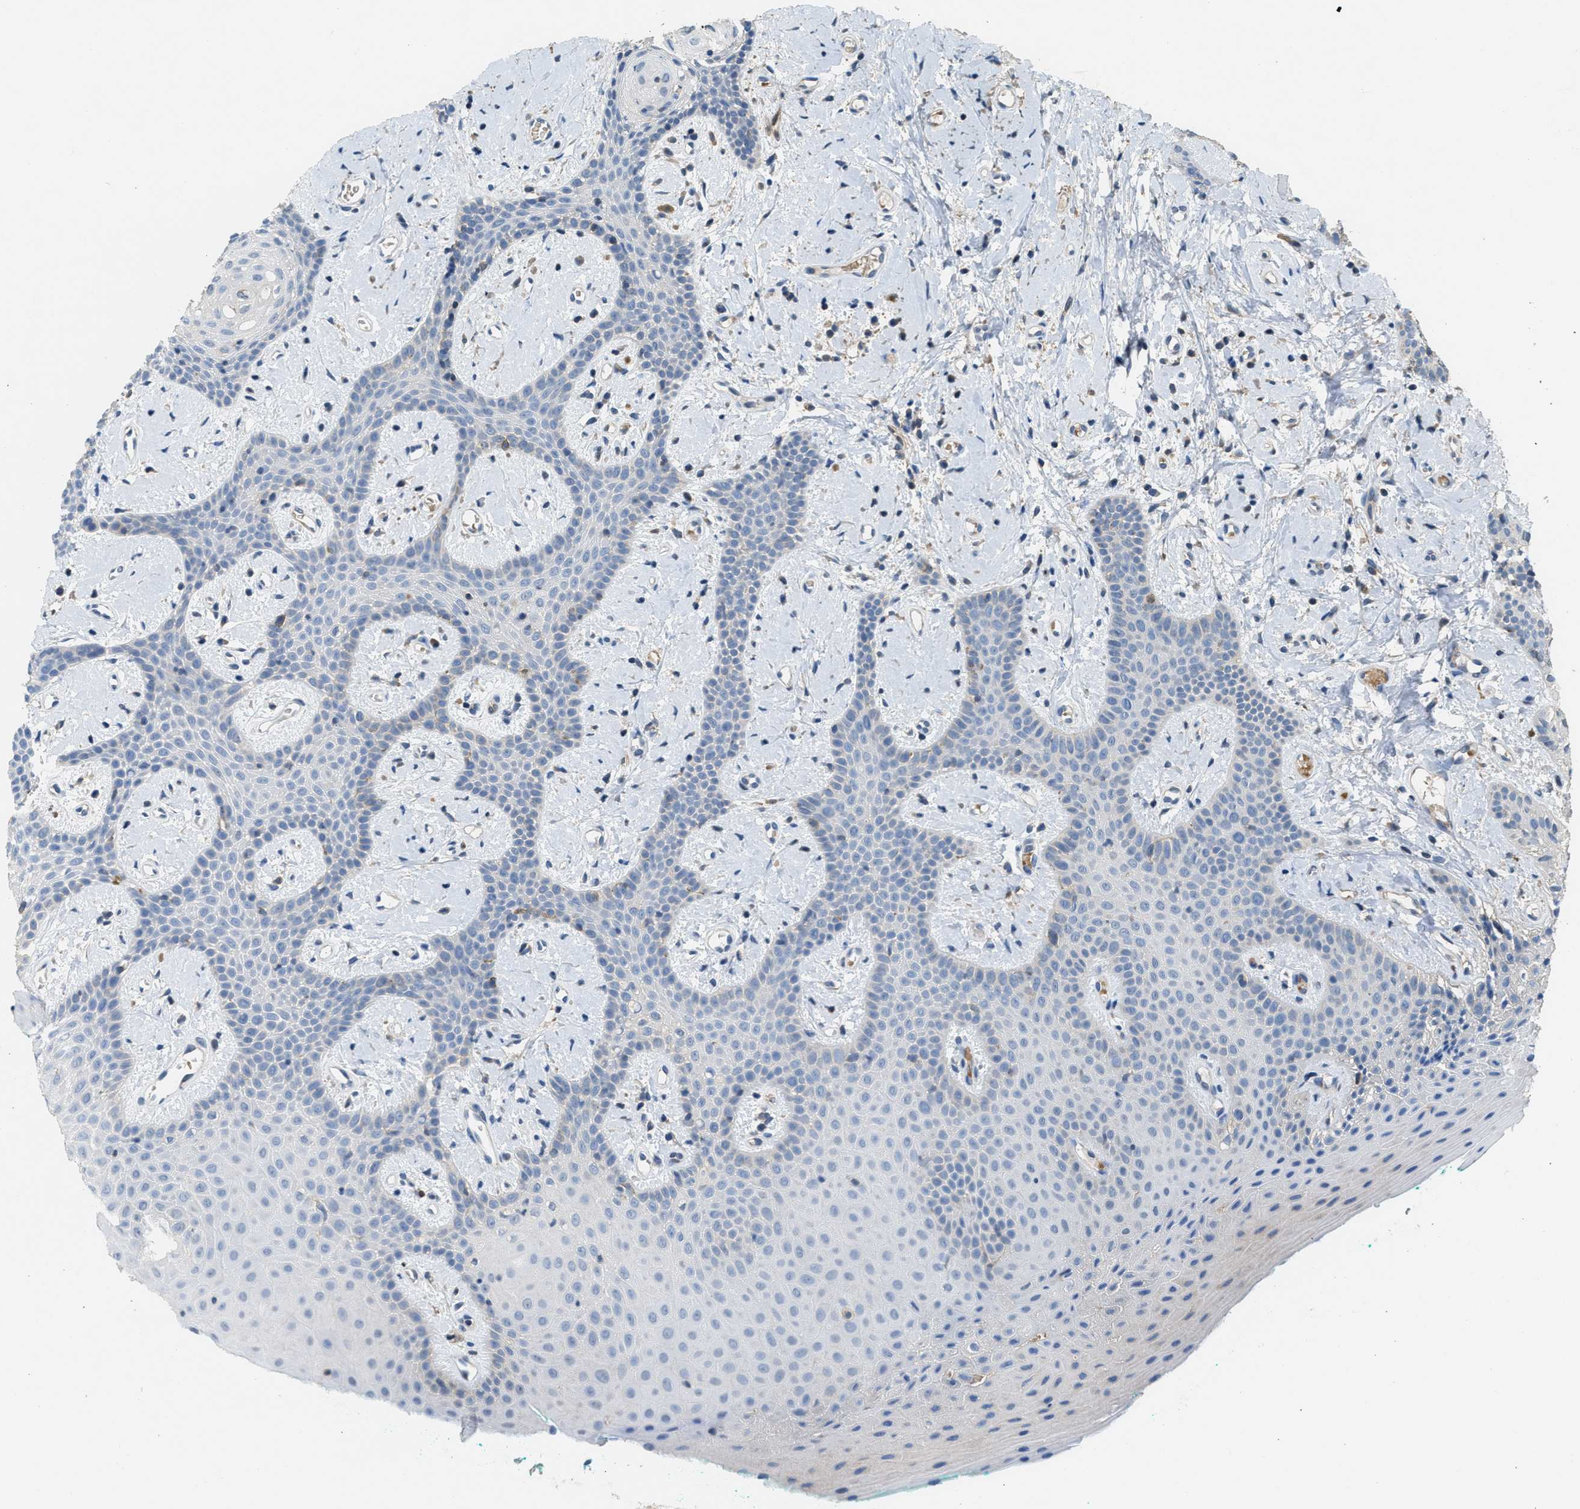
{"staining": {"intensity": "negative", "quantity": "none", "location": "none"}, "tissue": "oral mucosa", "cell_type": "Squamous epithelial cells", "image_type": "normal", "snomed": [{"axis": "morphology", "description": "Normal tissue, NOS"}, {"axis": "morphology", "description": "Squamous cell carcinoma, NOS"}, {"axis": "topography", "description": "Oral tissue"}, {"axis": "topography", "description": "Salivary gland"}, {"axis": "topography", "description": "Head-Neck"}], "caption": "IHC of normal oral mucosa shows no expression in squamous epithelial cells. Nuclei are stained in blue.", "gene": "DGKE", "patient": {"sex": "female", "age": 62}}